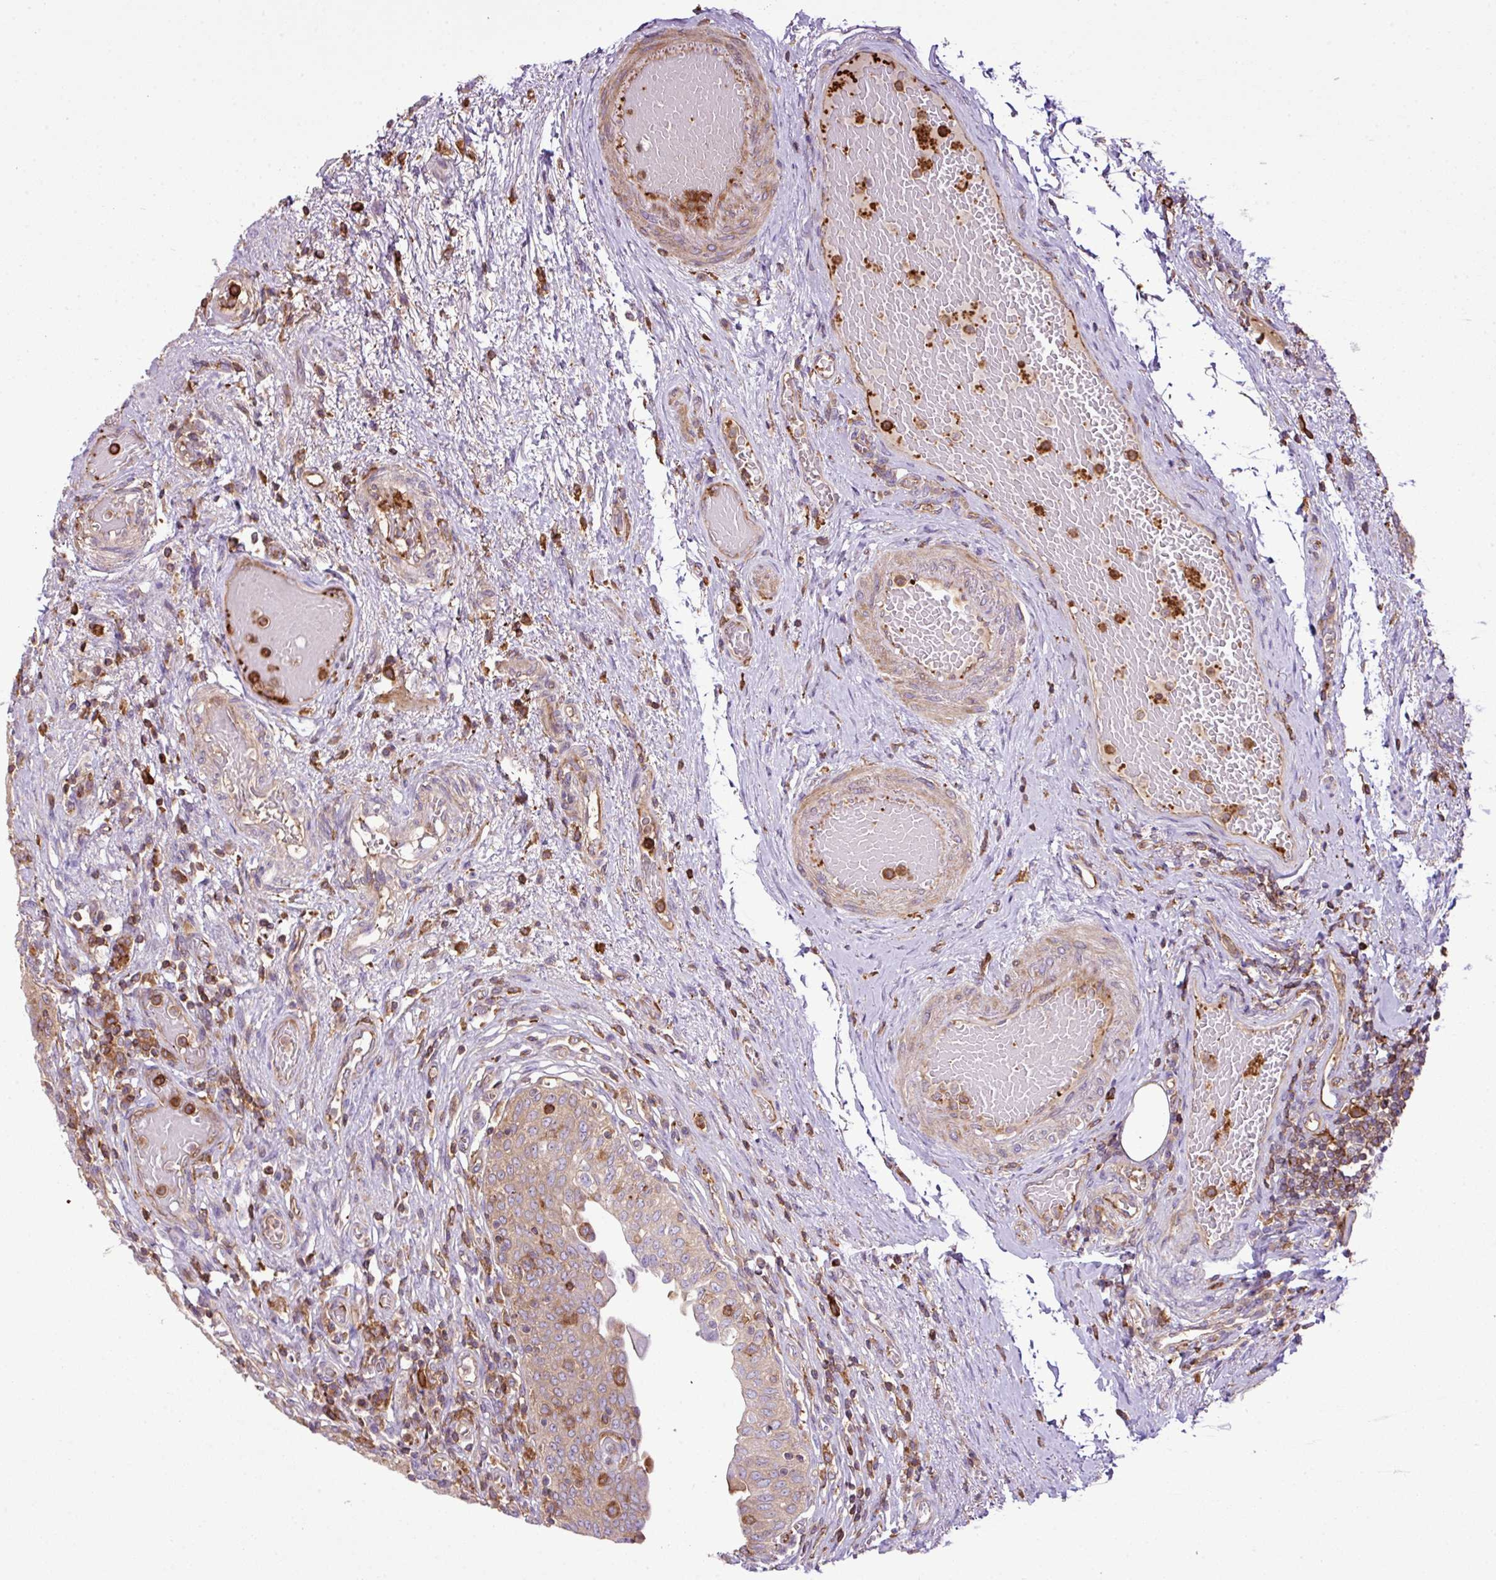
{"staining": {"intensity": "moderate", "quantity": "25%-75%", "location": "cytoplasmic/membranous"}, "tissue": "urinary bladder", "cell_type": "Urothelial cells", "image_type": "normal", "snomed": [{"axis": "morphology", "description": "Normal tissue, NOS"}, {"axis": "topography", "description": "Urinary bladder"}], "caption": "Immunohistochemistry (IHC) staining of benign urinary bladder, which shows medium levels of moderate cytoplasmic/membranous staining in about 25%-75% of urothelial cells indicating moderate cytoplasmic/membranous protein expression. The staining was performed using DAB (brown) for protein detection and nuclei were counterstained in hematoxylin (blue).", "gene": "PGAP6", "patient": {"sex": "male", "age": 71}}